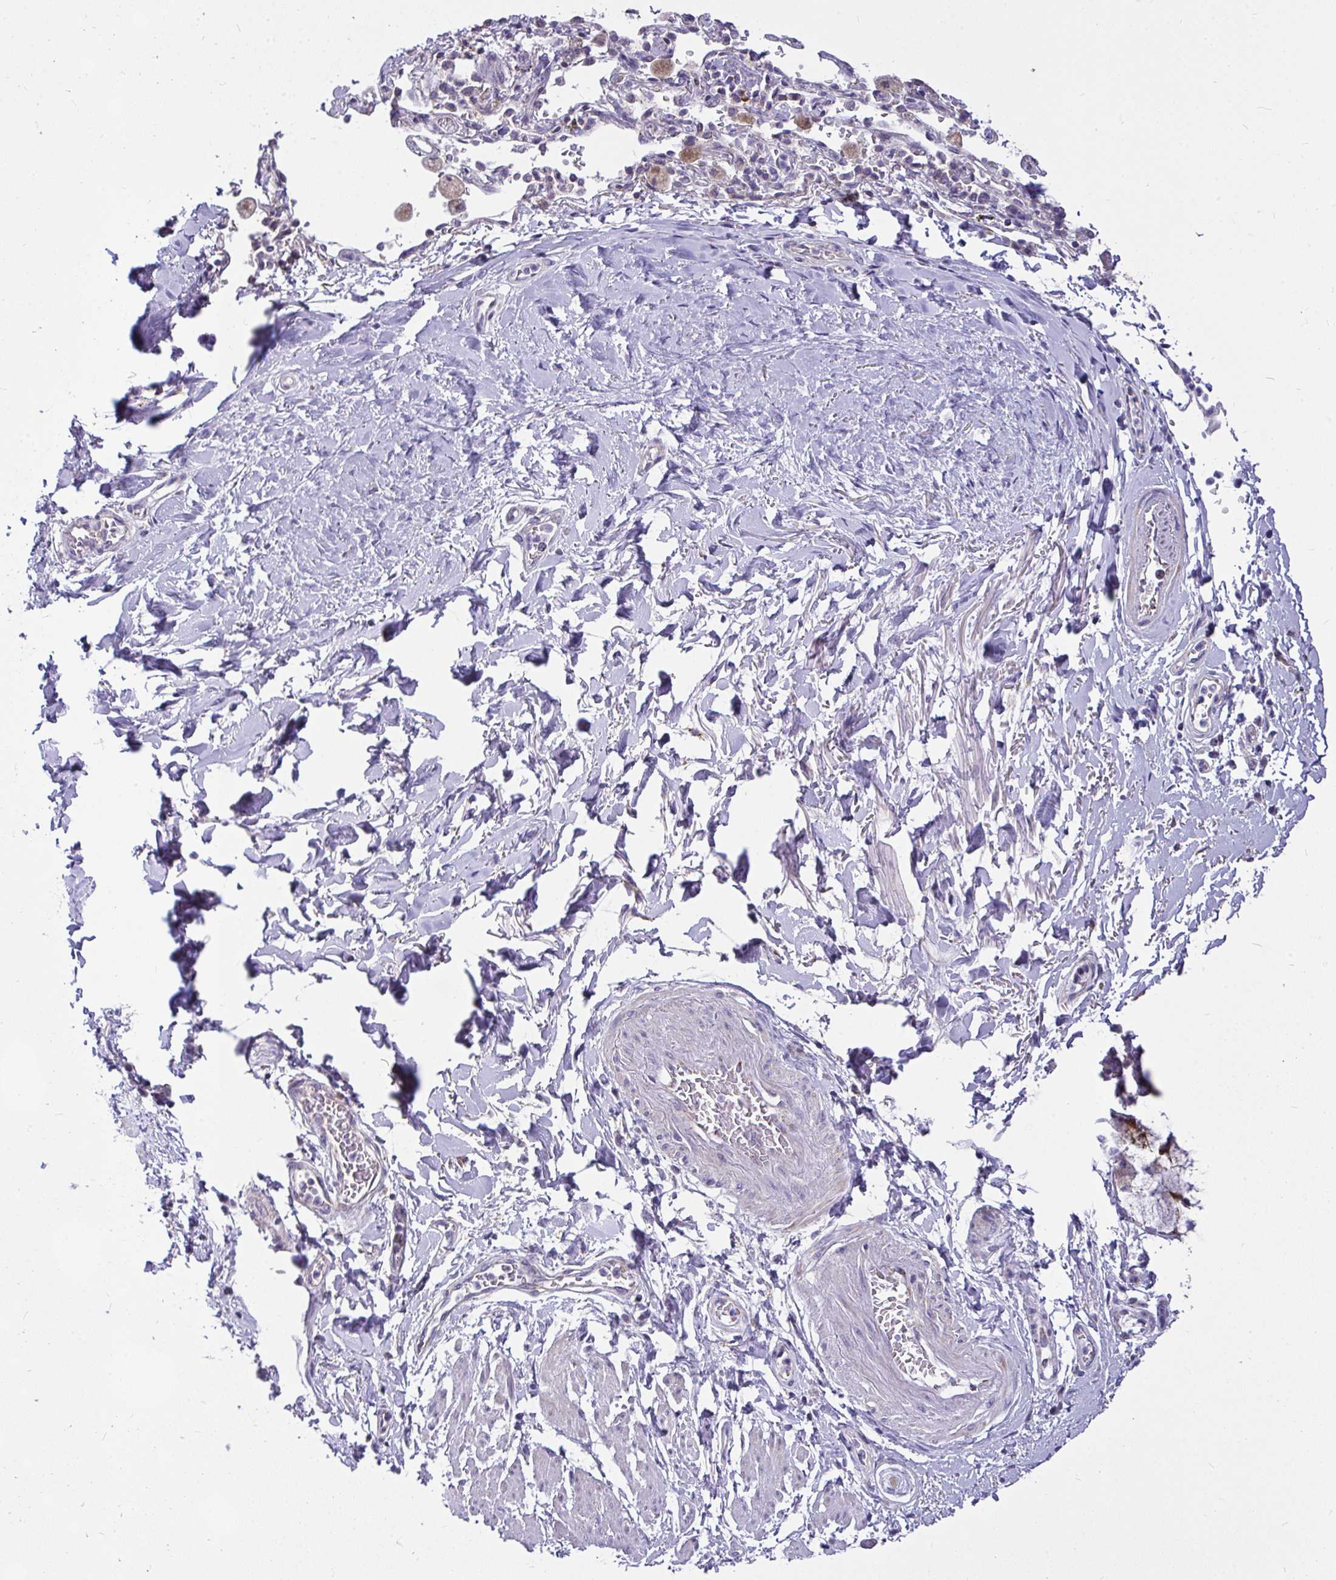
{"staining": {"intensity": "negative", "quantity": "none", "location": "none"}, "tissue": "adipose tissue", "cell_type": "Adipocytes", "image_type": "normal", "snomed": [{"axis": "morphology", "description": "Normal tissue, NOS"}, {"axis": "morphology", "description": "Degeneration, NOS"}, {"axis": "topography", "description": "Cartilage tissue"}, {"axis": "topography", "description": "Lung"}], "caption": "IHC image of benign adipose tissue: human adipose tissue stained with DAB exhibits no significant protein staining in adipocytes.", "gene": "CEP63", "patient": {"sex": "female", "age": 61}}